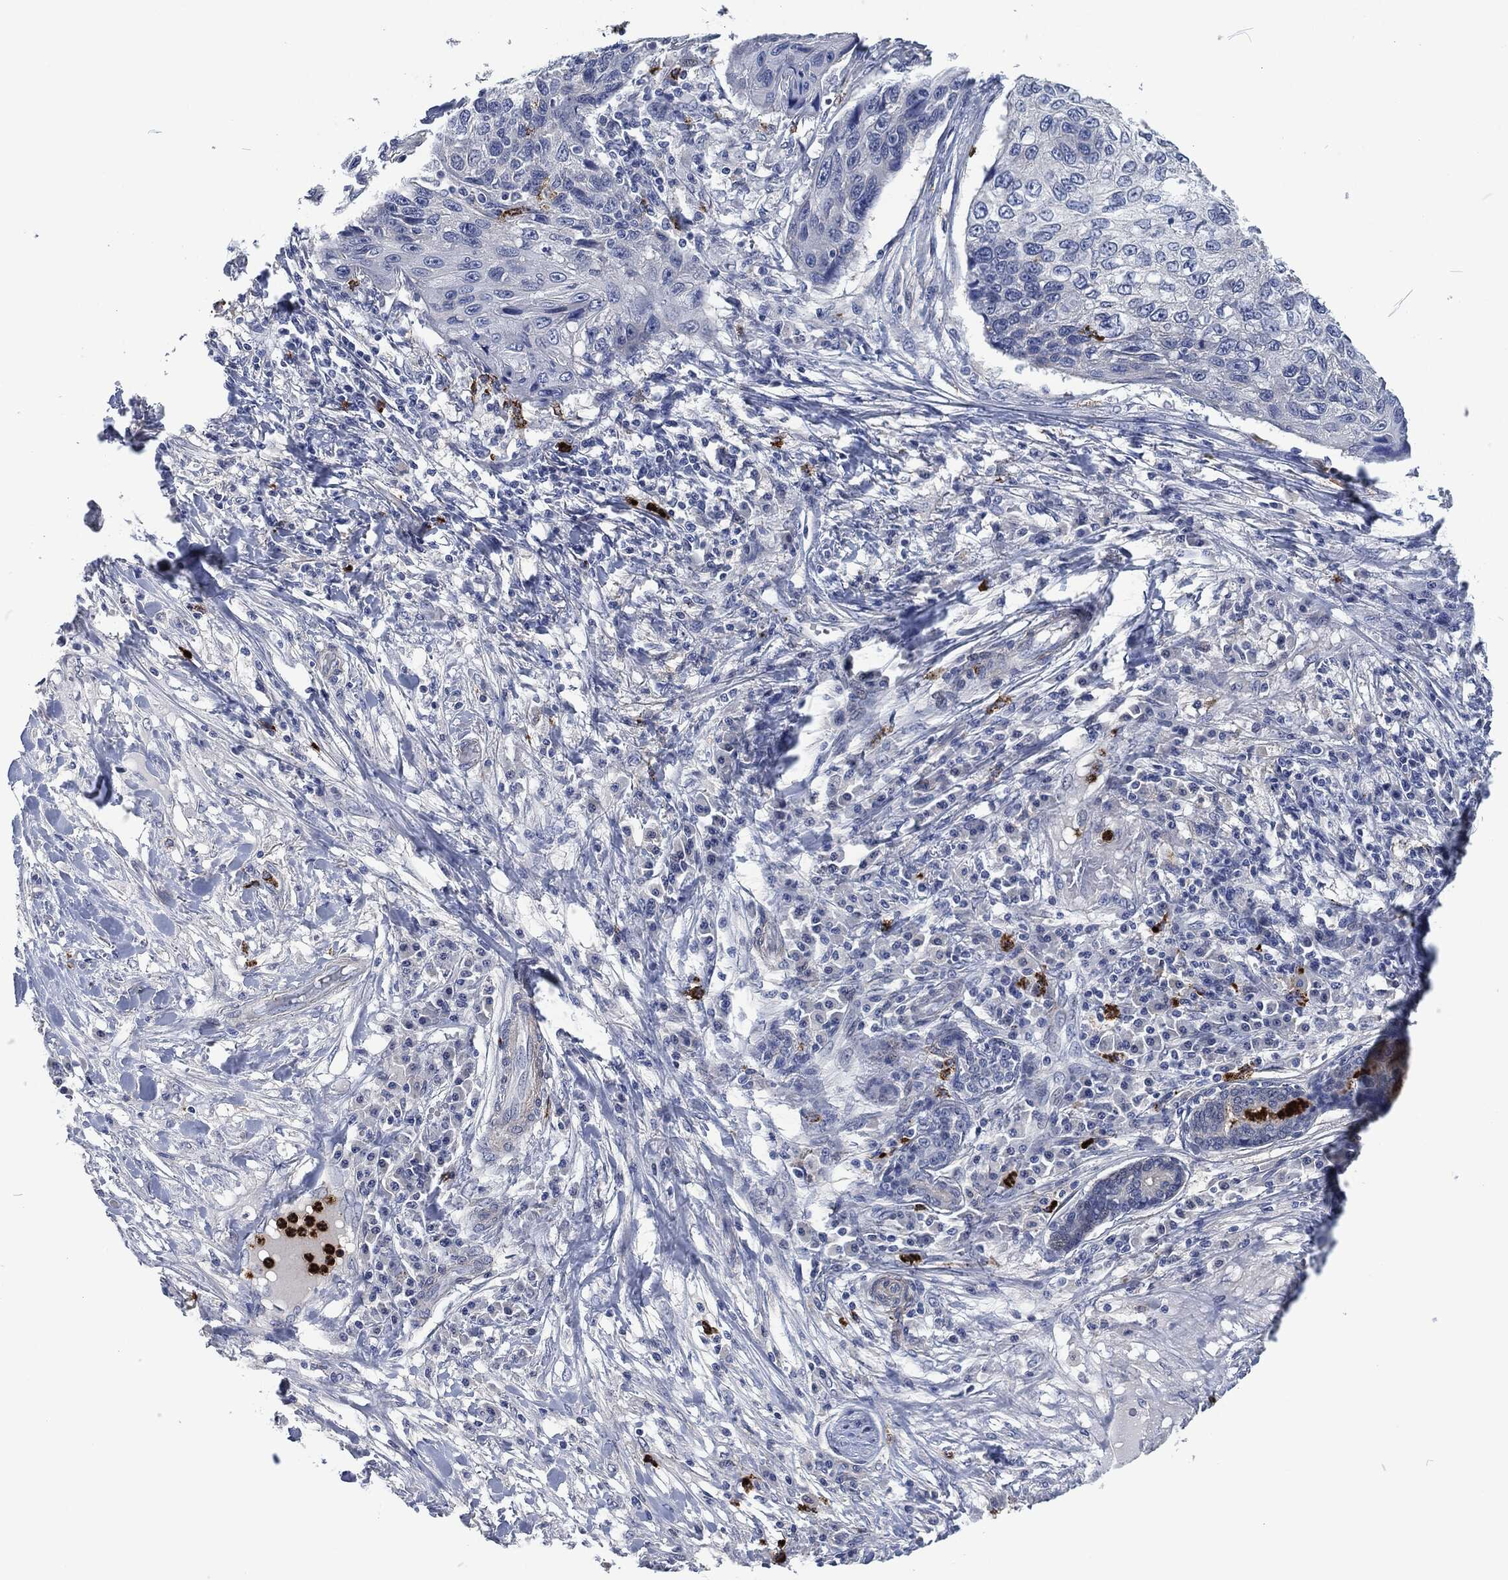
{"staining": {"intensity": "negative", "quantity": "none", "location": "none"}, "tissue": "skin cancer", "cell_type": "Tumor cells", "image_type": "cancer", "snomed": [{"axis": "morphology", "description": "Squamous cell carcinoma, NOS"}, {"axis": "topography", "description": "Skin"}], "caption": "A micrograph of squamous cell carcinoma (skin) stained for a protein displays no brown staining in tumor cells.", "gene": "MPO", "patient": {"sex": "male", "age": 92}}